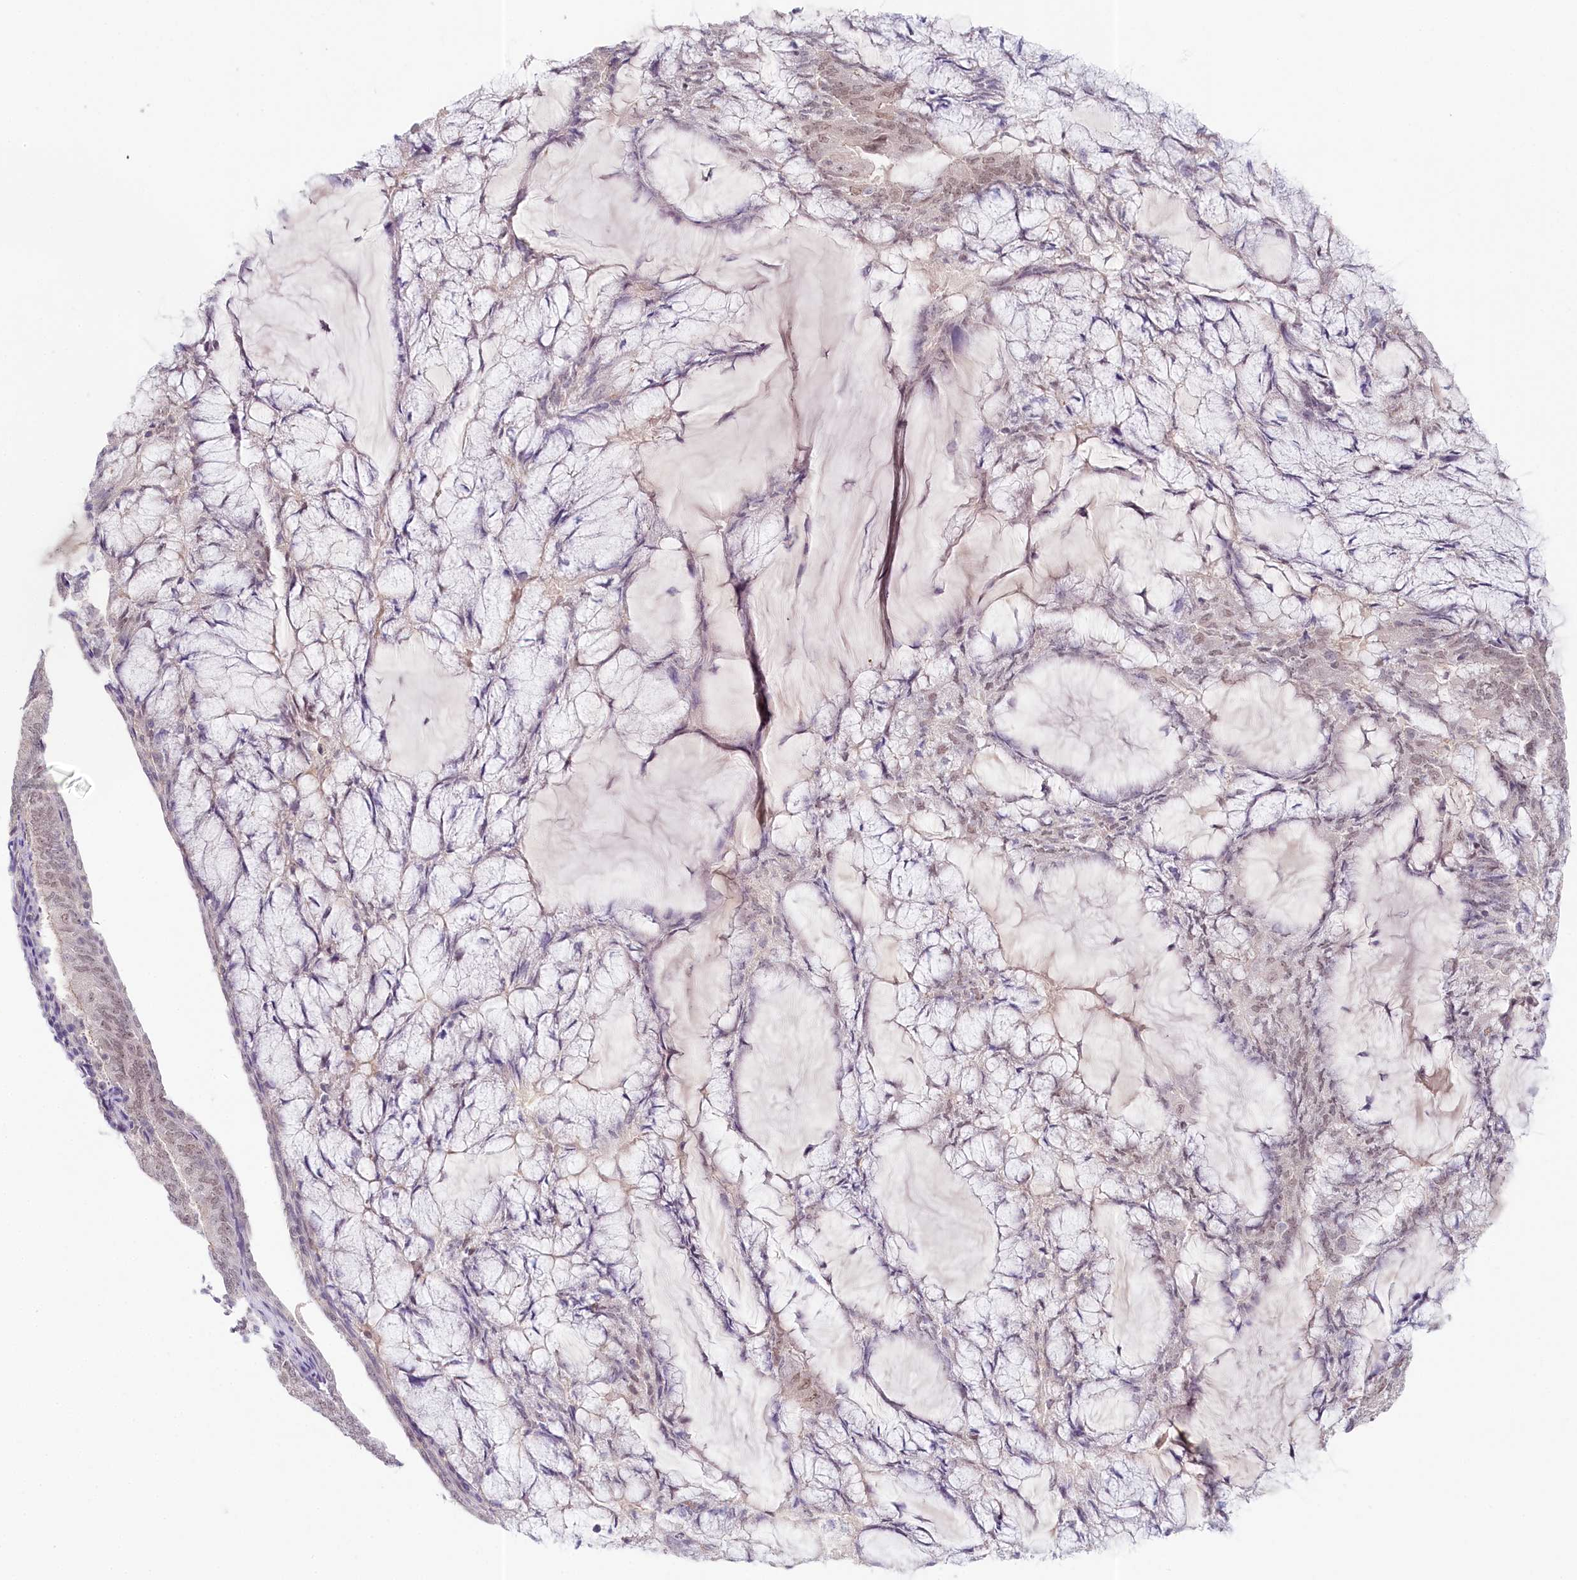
{"staining": {"intensity": "weak", "quantity": "25%-75%", "location": "nuclear"}, "tissue": "endometrial cancer", "cell_type": "Tumor cells", "image_type": "cancer", "snomed": [{"axis": "morphology", "description": "Adenocarcinoma, NOS"}, {"axis": "topography", "description": "Endometrium"}], "caption": "Endometrial cancer tissue shows weak nuclear positivity in approximately 25%-75% of tumor cells", "gene": "AMTN", "patient": {"sex": "female", "age": 81}}